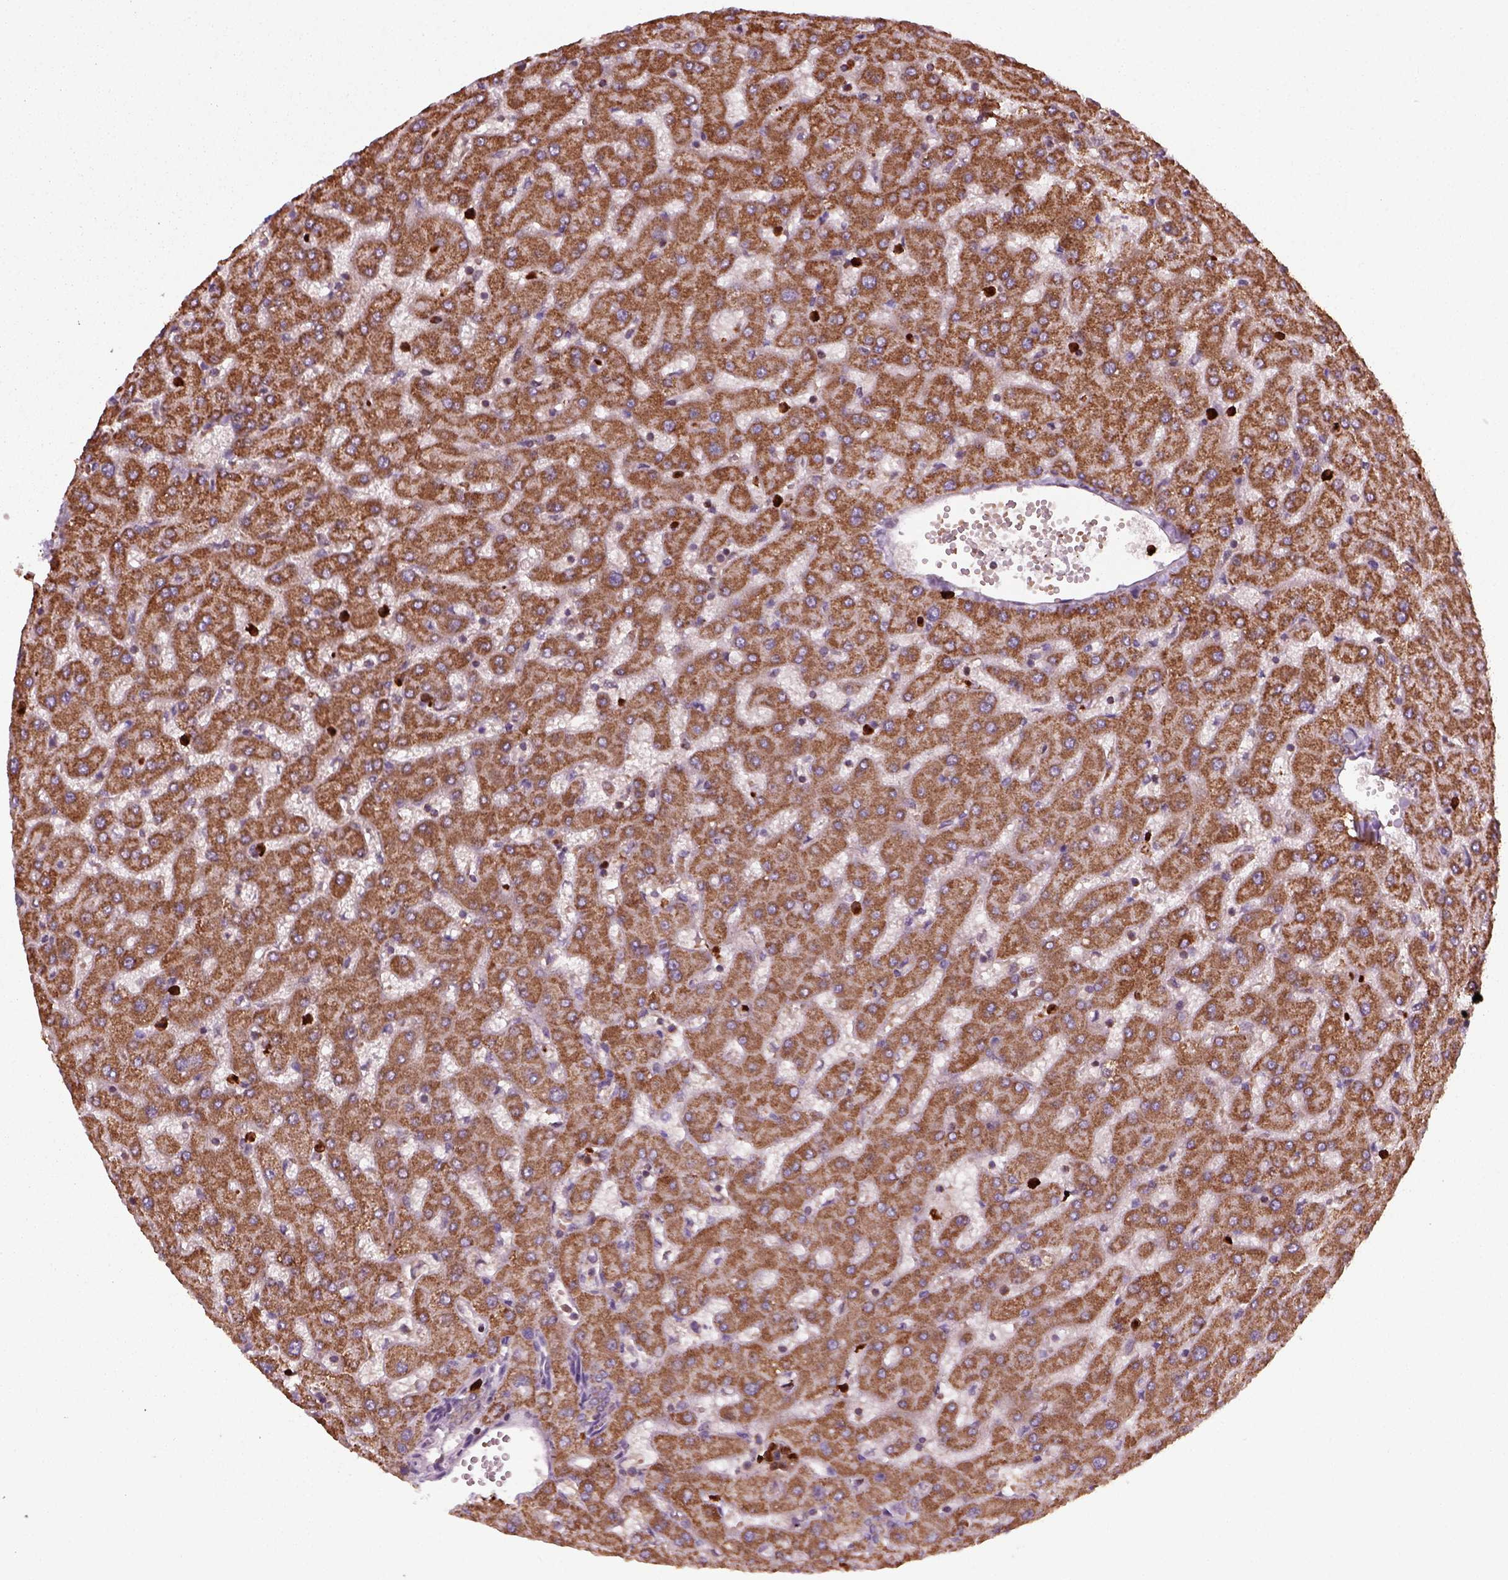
{"staining": {"intensity": "moderate", "quantity": ">75%", "location": "cytoplasmic/membranous"}, "tissue": "liver", "cell_type": "Cholangiocytes", "image_type": "normal", "snomed": [{"axis": "morphology", "description": "Normal tissue, NOS"}, {"axis": "topography", "description": "Liver"}], "caption": "Protein staining exhibits moderate cytoplasmic/membranous expression in about >75% of cholangiocytes in normal liver. (Brightfield microscopy of DAB IHC at high magnification).", "gene": "NUDT16L1", "patient": {"sex": "female", "age": 63}}